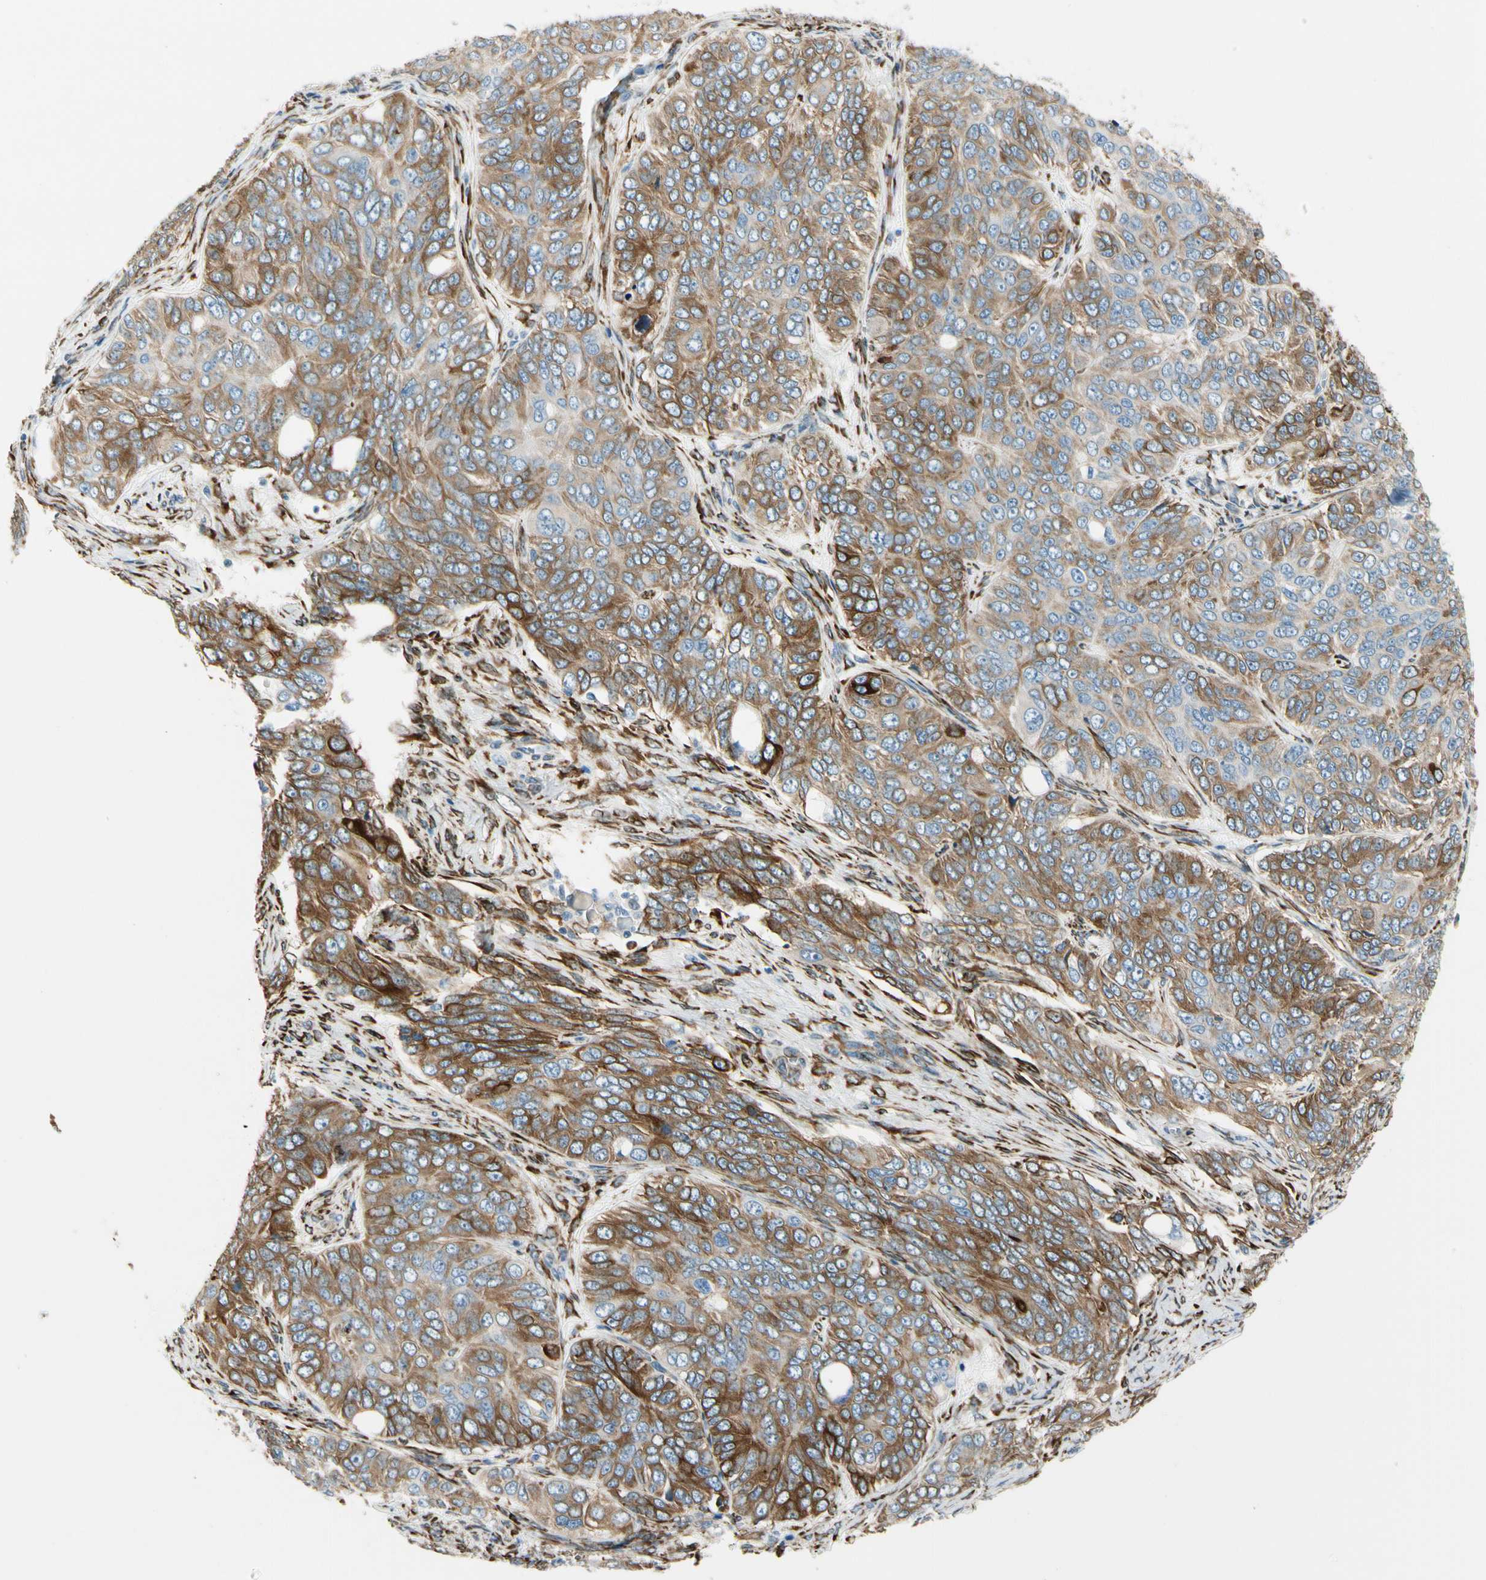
{"staining": {"intensity": "moderate", "quantity": ">75%", "location": "cytoplasmic/membranous"}, "tissue": "ovarian cancer", "cell_type": "Tumor cells", "image_type": "cancer", "snomed": [{"axis": "morphology", "description": "Carcinoma, endometroid"}, {"axis": "topography", "description": "Ovary"}], "caption": "Immunohistochemical staining of human endometroid carcinoma (ovarian) displays medium levels of moderate cytoplasmic/membranous protein expression in about >75% of tumor cells. Immunohistochemistry stains the protein in brown and the nuclei are stained blue.", "gene": "FKBP7", "patient": {"sex": "female", "age": 51}}